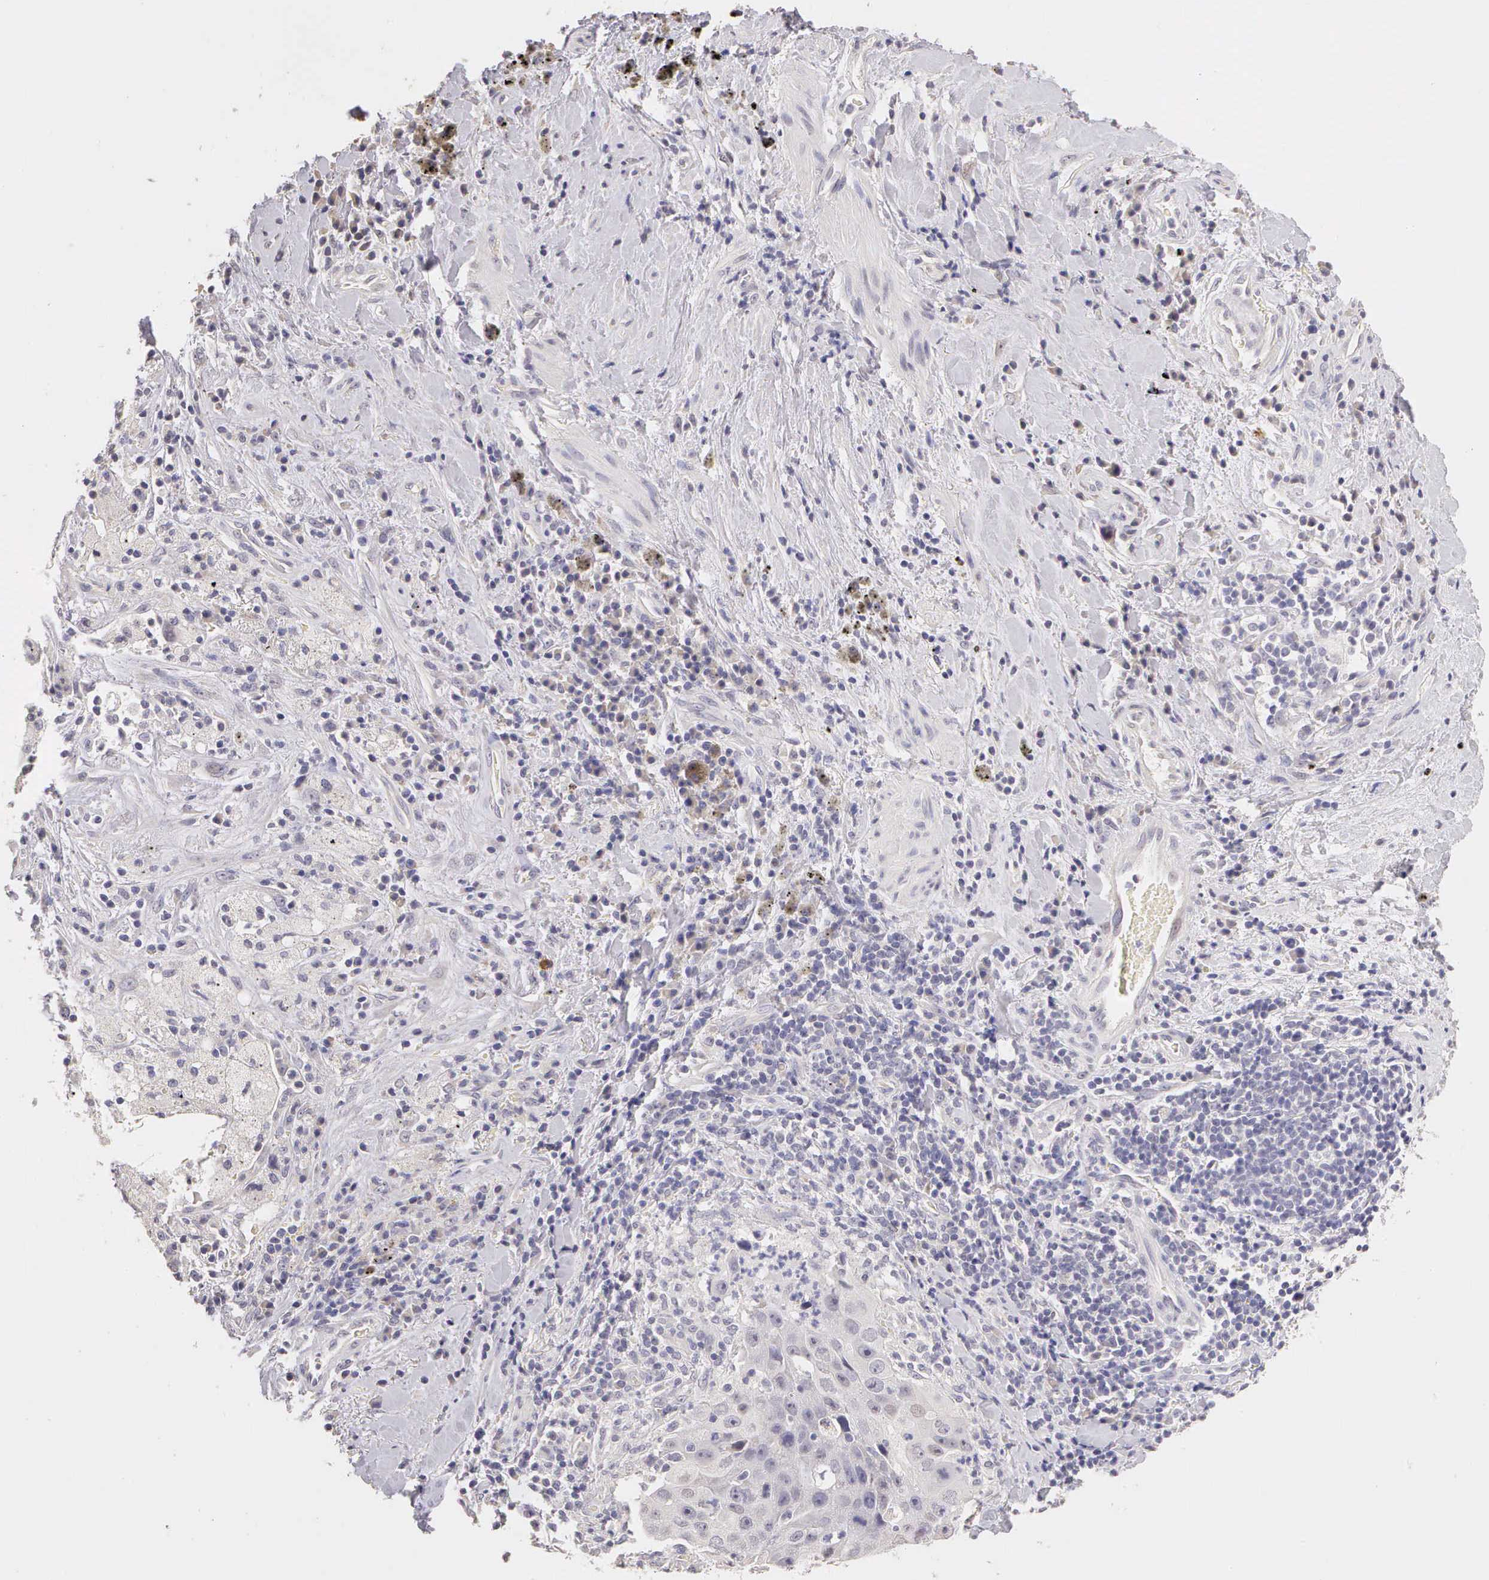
{"staining": {"intensity": "weak", "quantity": "<25%", "location": "nuclear"}, "tissue": "lung cancer", "cell_type": "Tumor cells", "image_type": "cancer", "snomed": [{"axis": "morphology", "description": "Squamous cell carcinoma, NOS"}, {"axis": "topography", "description": "Lung"}], "caption": "A high-resolution photomicrograph shows immunohistochemistry (IHC) staining of squamous cell carcinoma (lung), which shows no significant staining in tumor cells. (DAB immunohistochemistry (IHC) visualized using brightfield microscopy, high magnification).", "gene": "ESR1", "patient": {"sex": "male", "age": 64}}